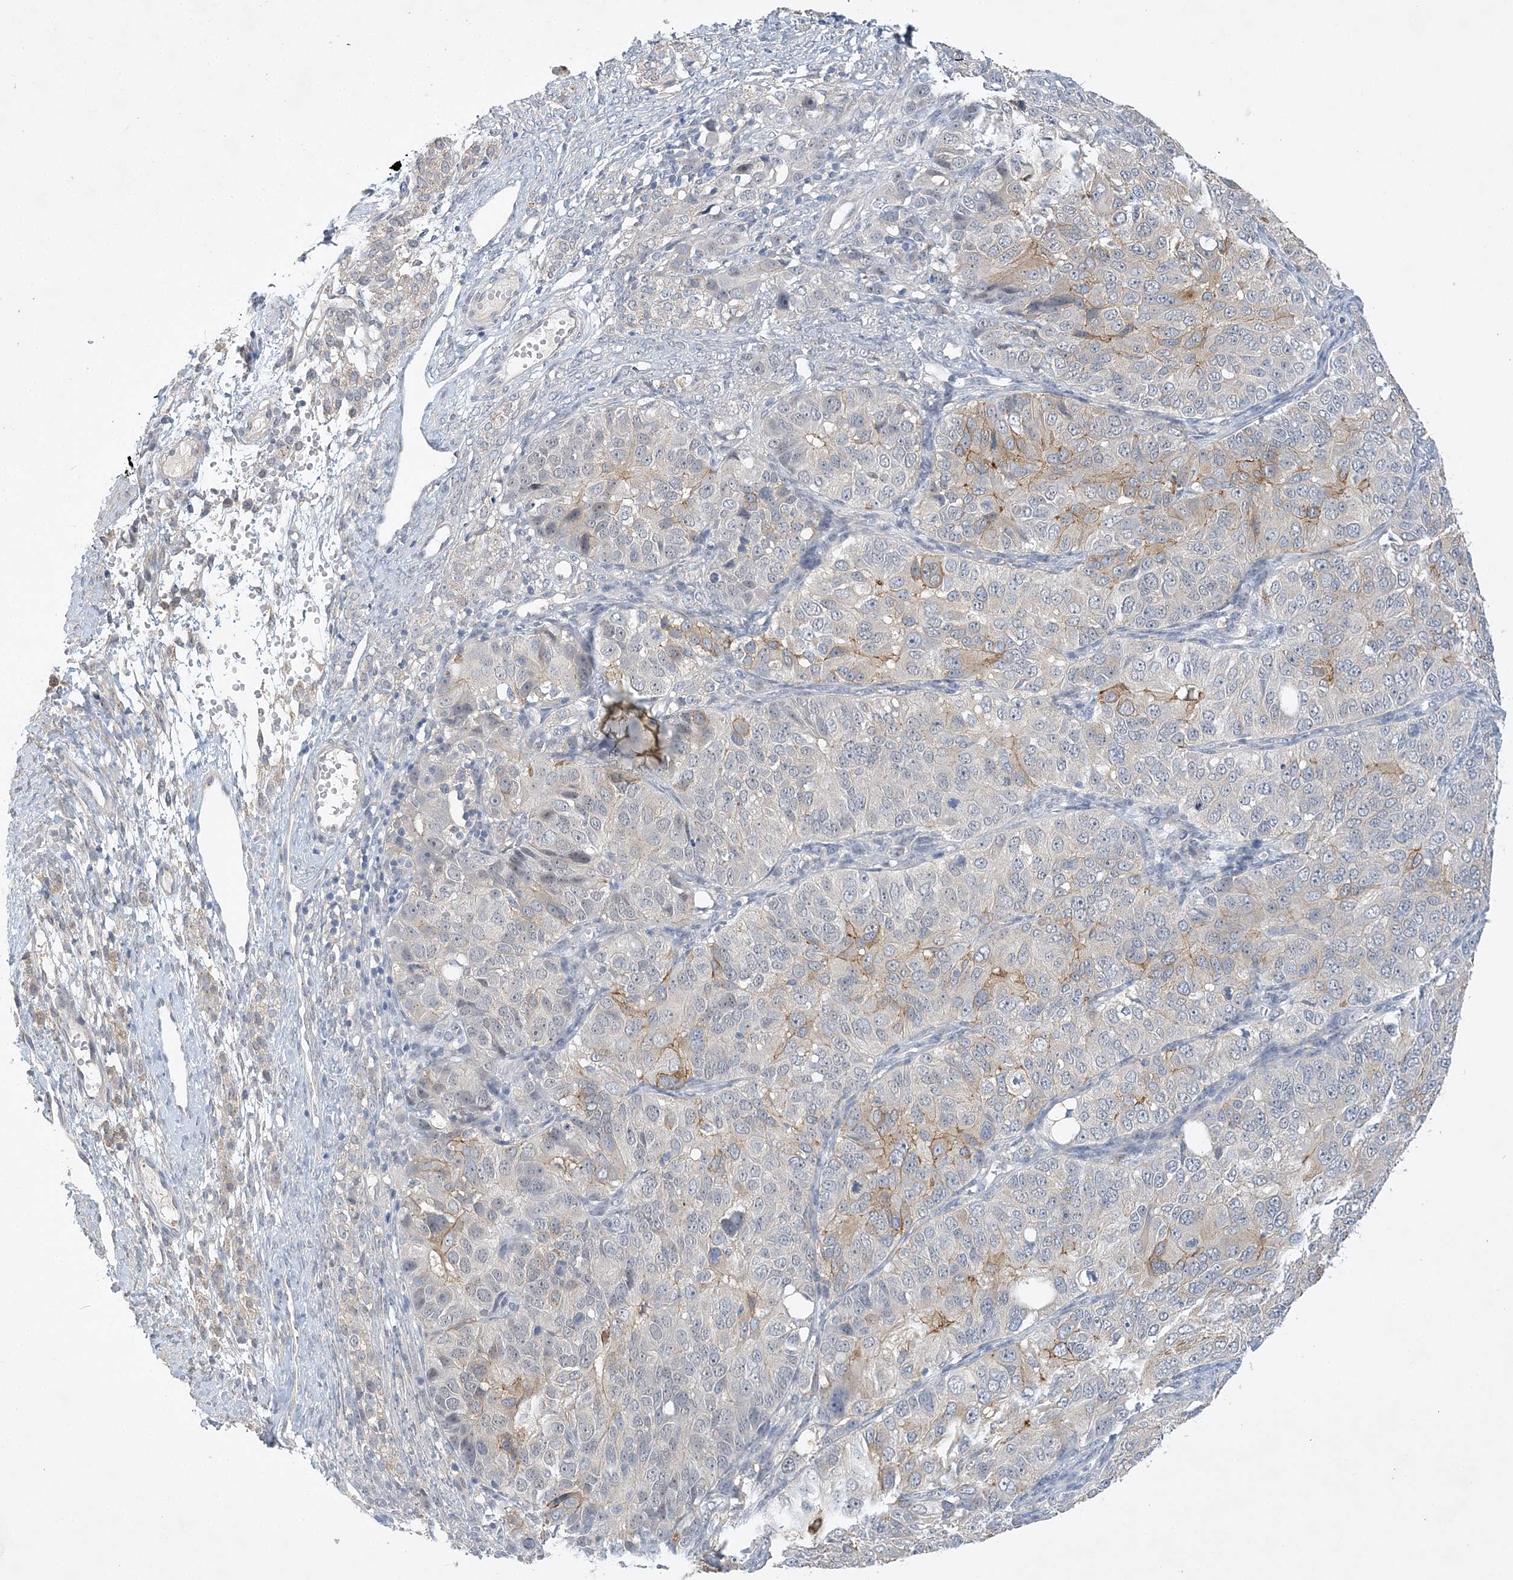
{"staining": {"intensity": "moderate", "quantity": "<25%", "location": "cytoplasmic/membranous"}, "tissue": "ovarian cancer", "cell_type": "Tumor cells", "image_type": "cancer", "snomed": [{"axis": "morphology", "description": "Carcinoma, endometroid"}, {"axis": "topography", "description": "Ovary"}], "caption": "A photomicrograph showing moderate cytoplasmic/membranous positivity in about <25% of tumor cells in ovarian cancer (endometroid carcinoma), as visualized by brown immunohistochemical staining.", "gene": "ANKRD35", "patient": {"sex": "female", "age": 51}}